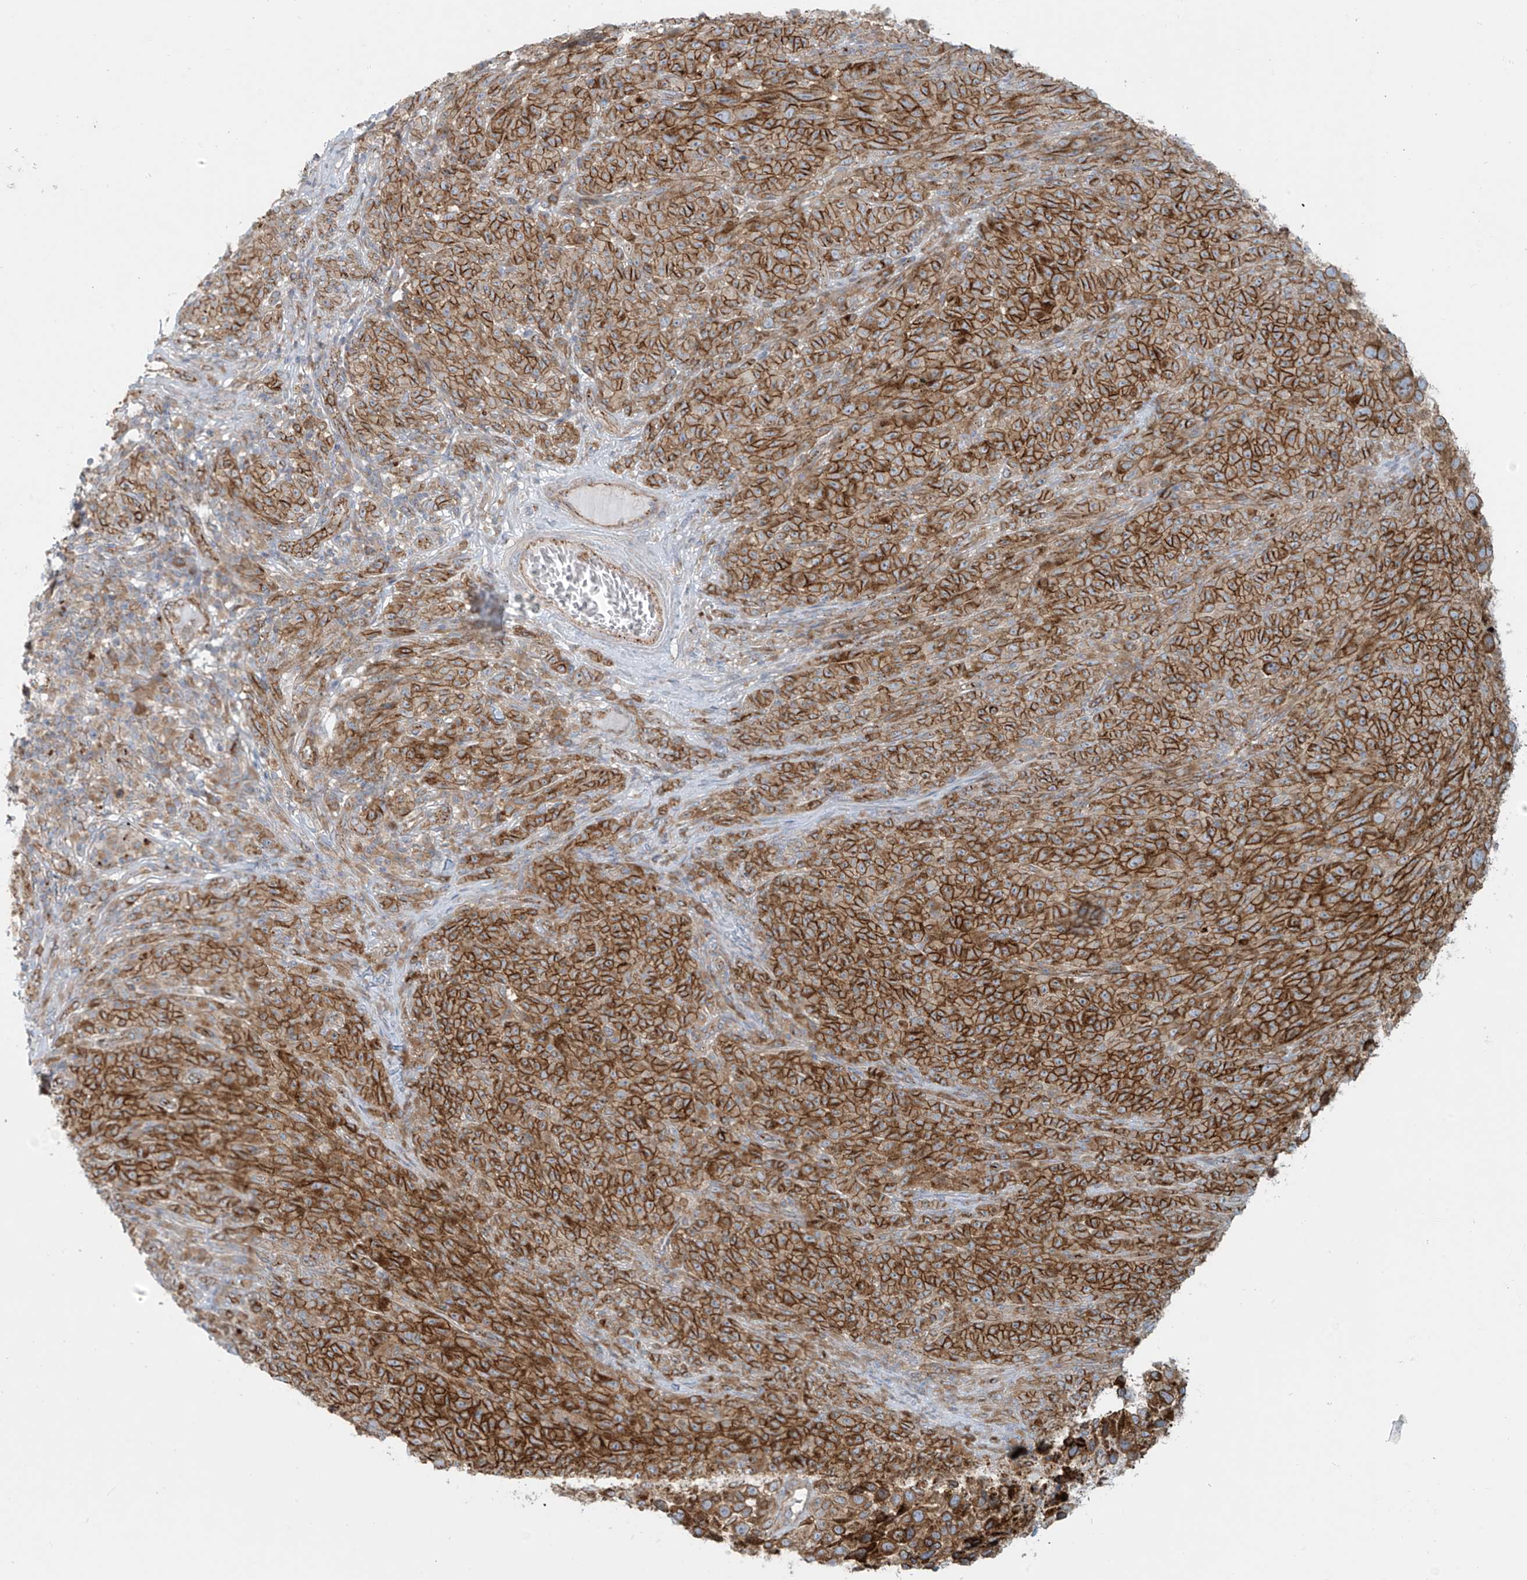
{"staining": {"intensity": "strong", "quantity": ">75%", "location": "cytoplasmic/membranous"}, "tissue": "melanoma", "cell_type": "Tumor cells", "image_type": "cancer", "snomed": [{"axis": "morphology", "description": "Malignant melanoma, NOS"}, {"axis": "topography", "description": "Skin"}], "caption": "The immunohistochemical stain highlights strong cytoplasmic/membranous expression in tumor cells of melanoma tissue.", "gene": "LZTS3", "patient": {"sex": "female", "age": 82}}